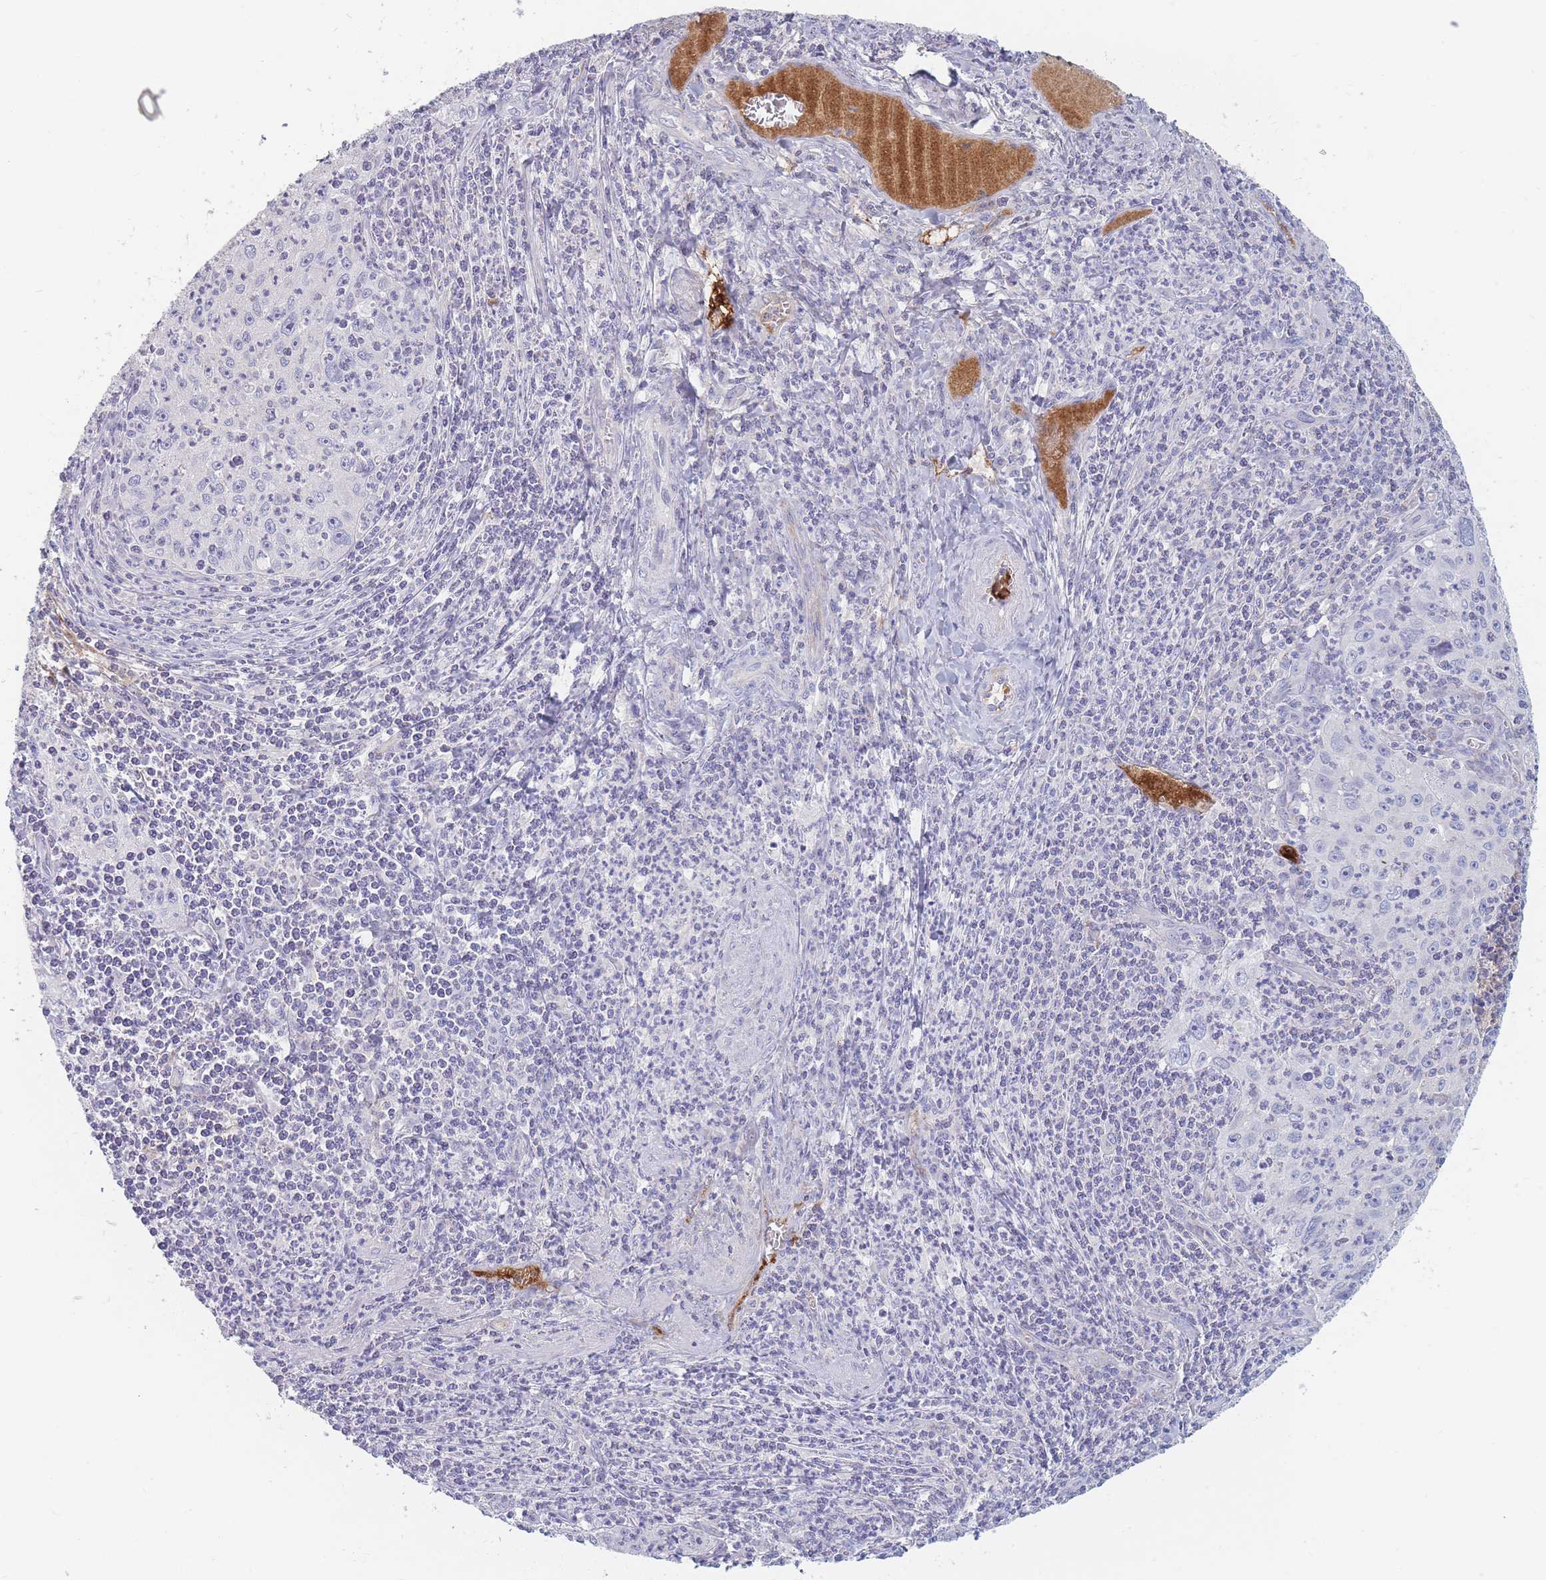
{"staining": {"intensity": "negative", "quantity": "none", "location": "none"}, "tissue": "cervical cancer", "cell_type": "Tumor cells", "image_type": "cancer", "snomed": [{"axis": "morphology", "description": "Squamous cell carcinoma, NOS"}, {"axis": "topography", "description": "Cervix"}], "caption": "Tumor cells are negative for protein expression in human cervical squamous cell carcinoma. The staining was performed using DAB (3,3'-diaminobenzidine) to visualize the protein expression in brown, while the nuclei were stained in blue with hematoxylin (Magnification: 20x).", "gene": "PRG4", "patient": {"sex": "female", "age": 30}}